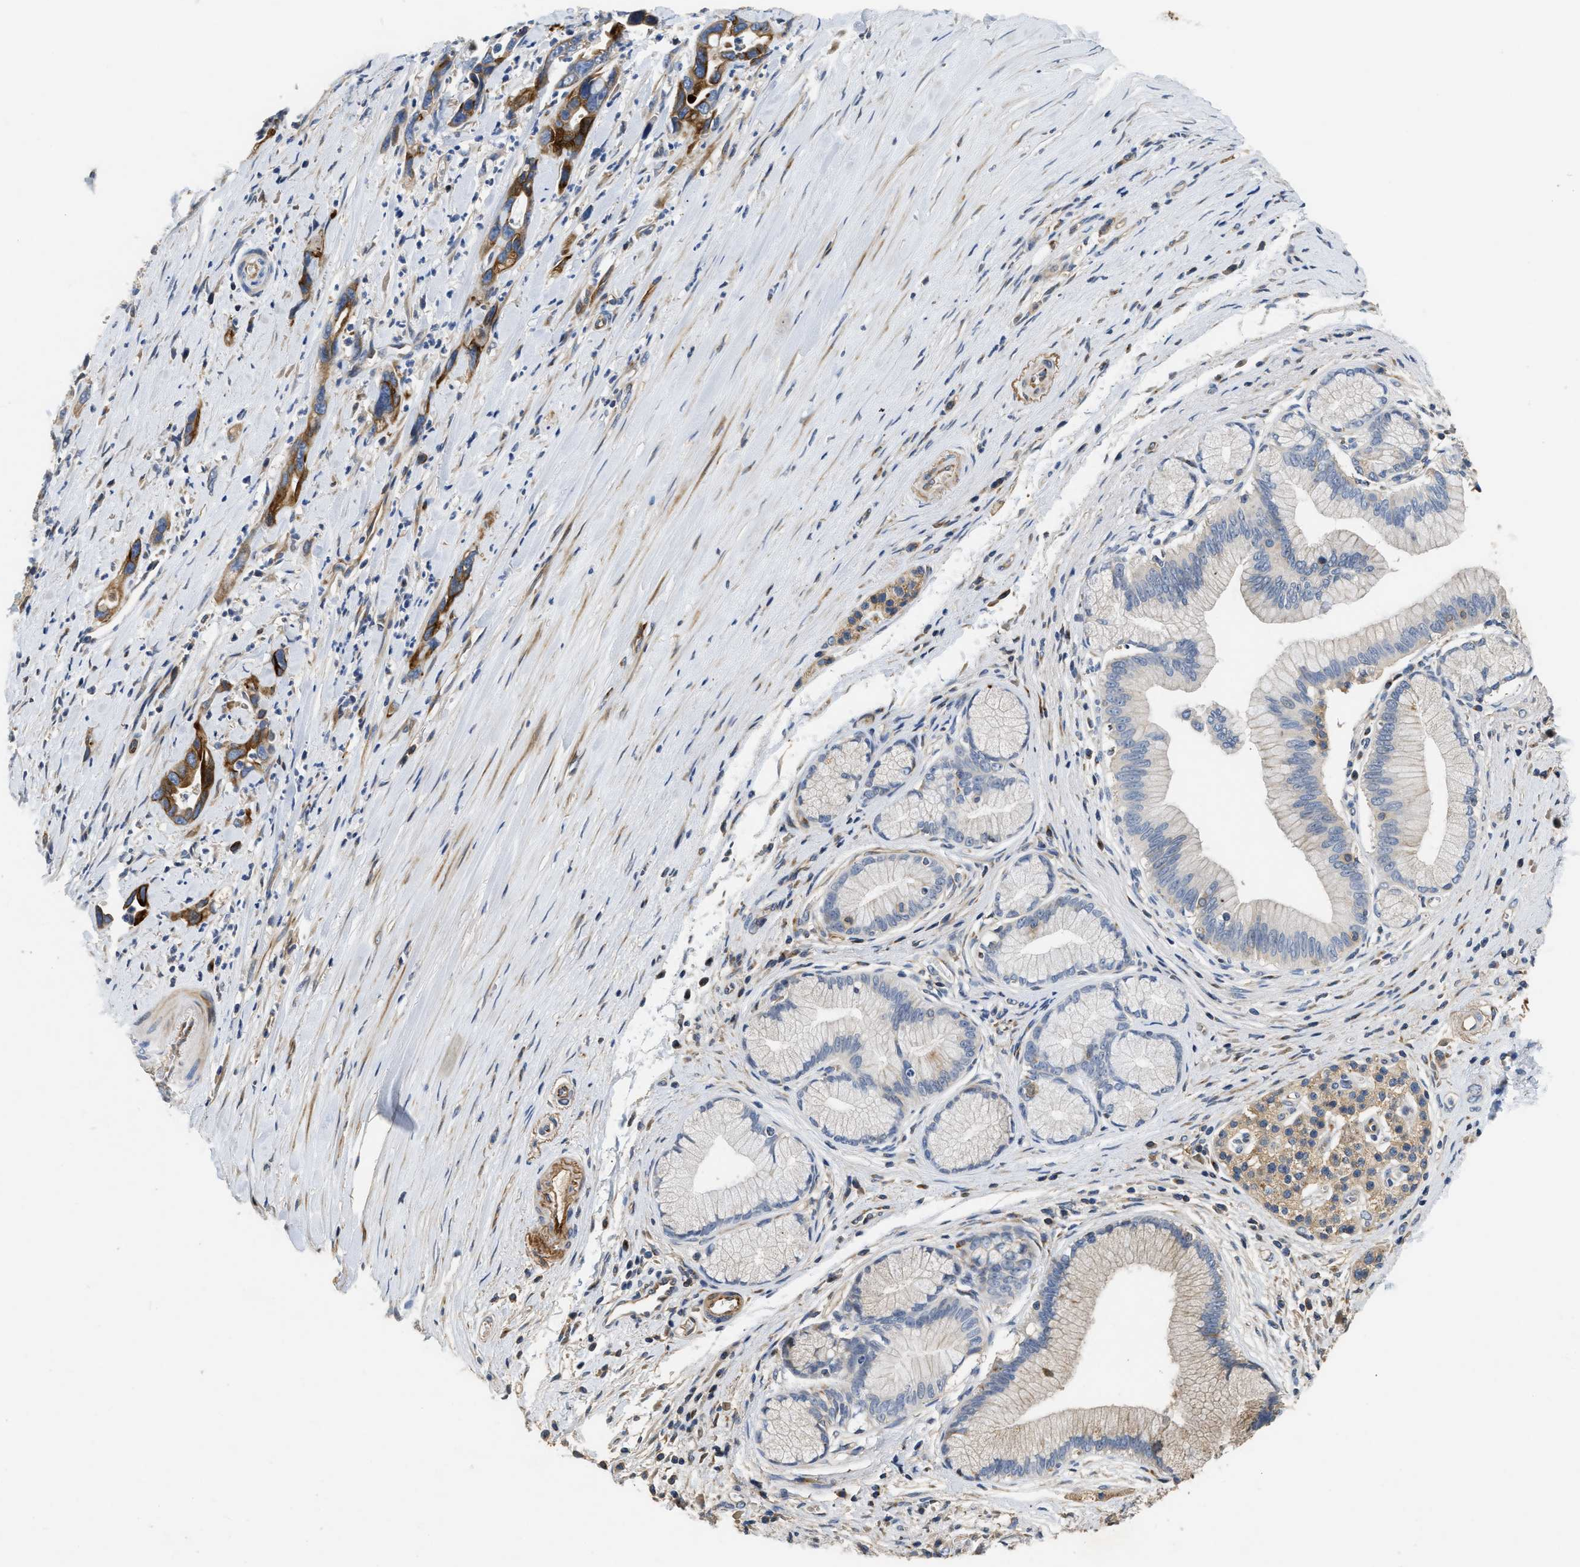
{"staining": {"intensity": "strong", "quantity": ">75%", "location": "cytoplasmic/membranous"}, "tissue": "pancreatic cancer", "cell_type": "Tumor cells", "image_type": "cancer", "snomed": [{"axis": "morphology", "description": "Adenocarcinoma, NOS"}, {"axis": "topography", "description": "Pancreas"}], "caption": "Brown immunohistochemical staining in human pancreatic adenocarcinoma shows strong cytoplasmic/membranous positivity in about >75% of tumor cells.", "gene": "IL17RC", "patient": {"sex": "female", "age": 70}}